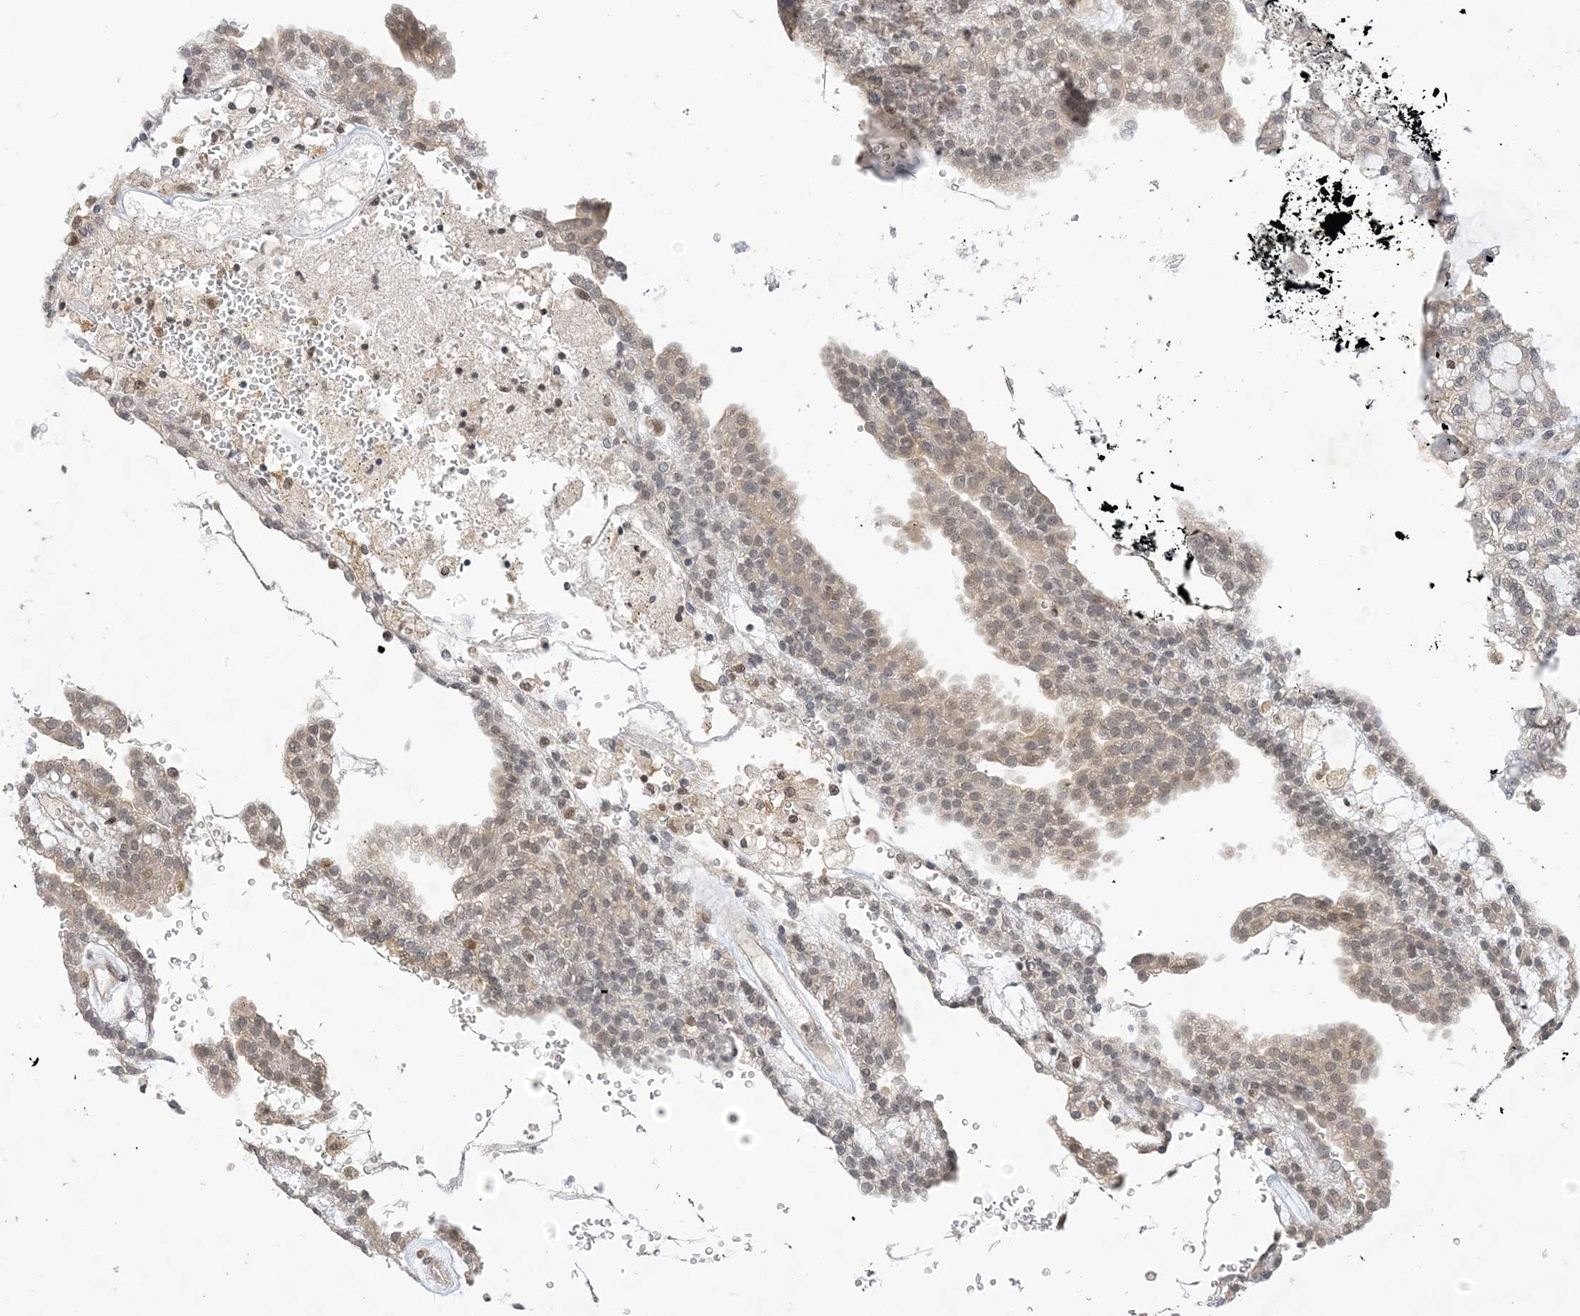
{"staining": {"intensity": "weak", "quantity": "<25%", "location": "nuclear"}, "tissue": "renal cancer", "cell_type": "Tumor cells", "image_type": "cancer", "snomed": [{"axis": "morphology", "description": "Adenocarcinoma, NOS"}, {"axis": "topography", "description": "Kidney"}], "caption": "Immunohistochemistry photomicrograph of neoplastic tissue: human adenocarcinoma (renal) stained with DAB (3,3'-diaminobenzidine) reveals no significant protein expression in tumor cells.", "gene": "RANBP9", "patient": {"sex": "male", "age": 63}}